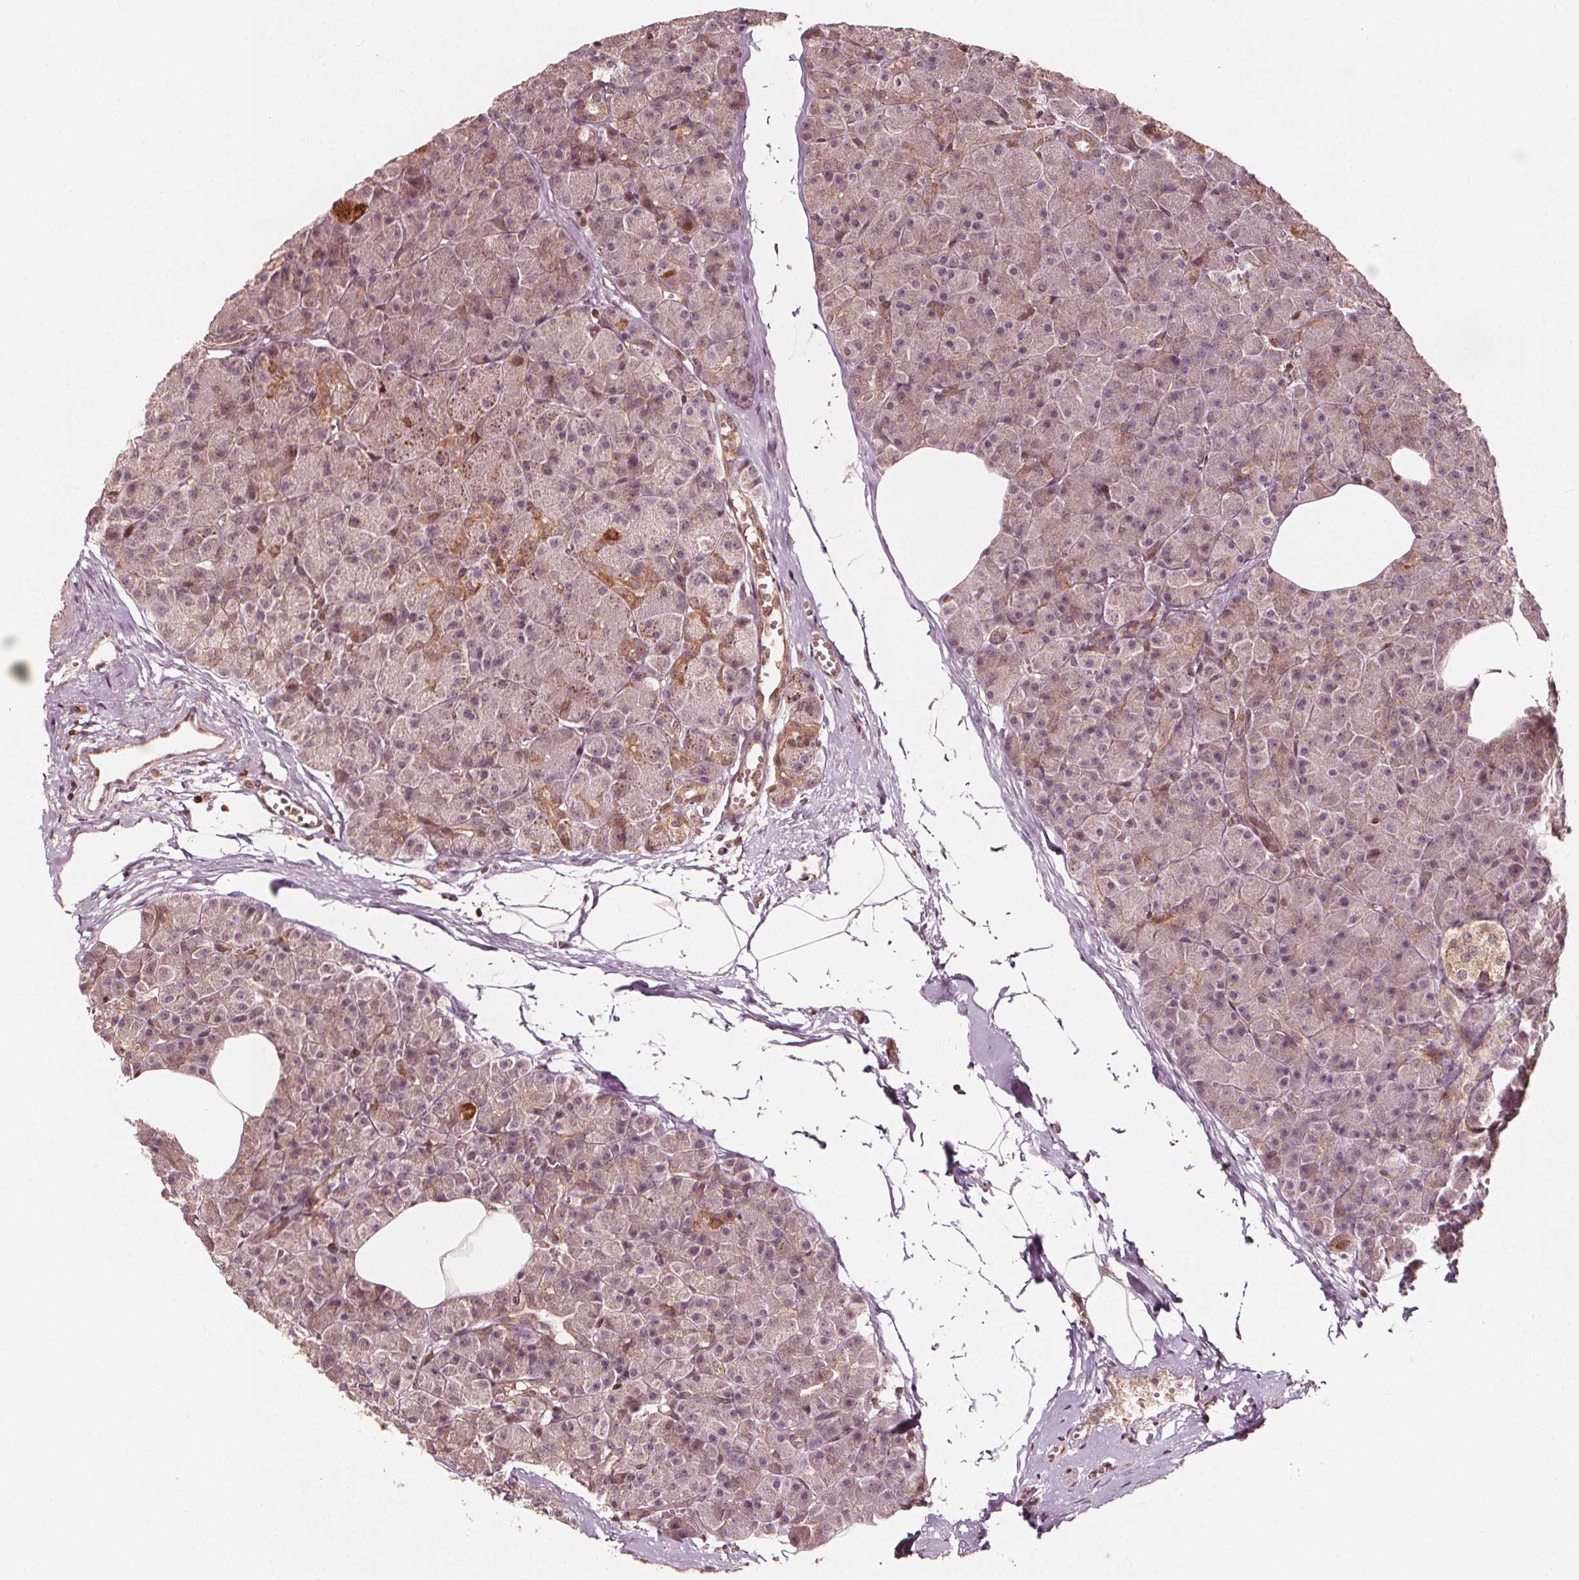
{"staining": {"intensity": "strong", "quantity": "<25%", "location": "cytoplasmic/membranous"}, "tissue": "pancreas", "cell_type": "Exocrine glandular cells", "image_type": "normal", "snomed": [{"axis": "morphology", "description": "Normal tissue, NOS"}, {"axis": "topography", "description": "Pancreas"}], "caption": "Human pancreas stained with a brown dye demonstrates strong cytoplasmic/membranous positive staining in about <25% of exocrine glandular cells.", "gene": "AIP", "patient": {"sex": "female", "age": 45}}